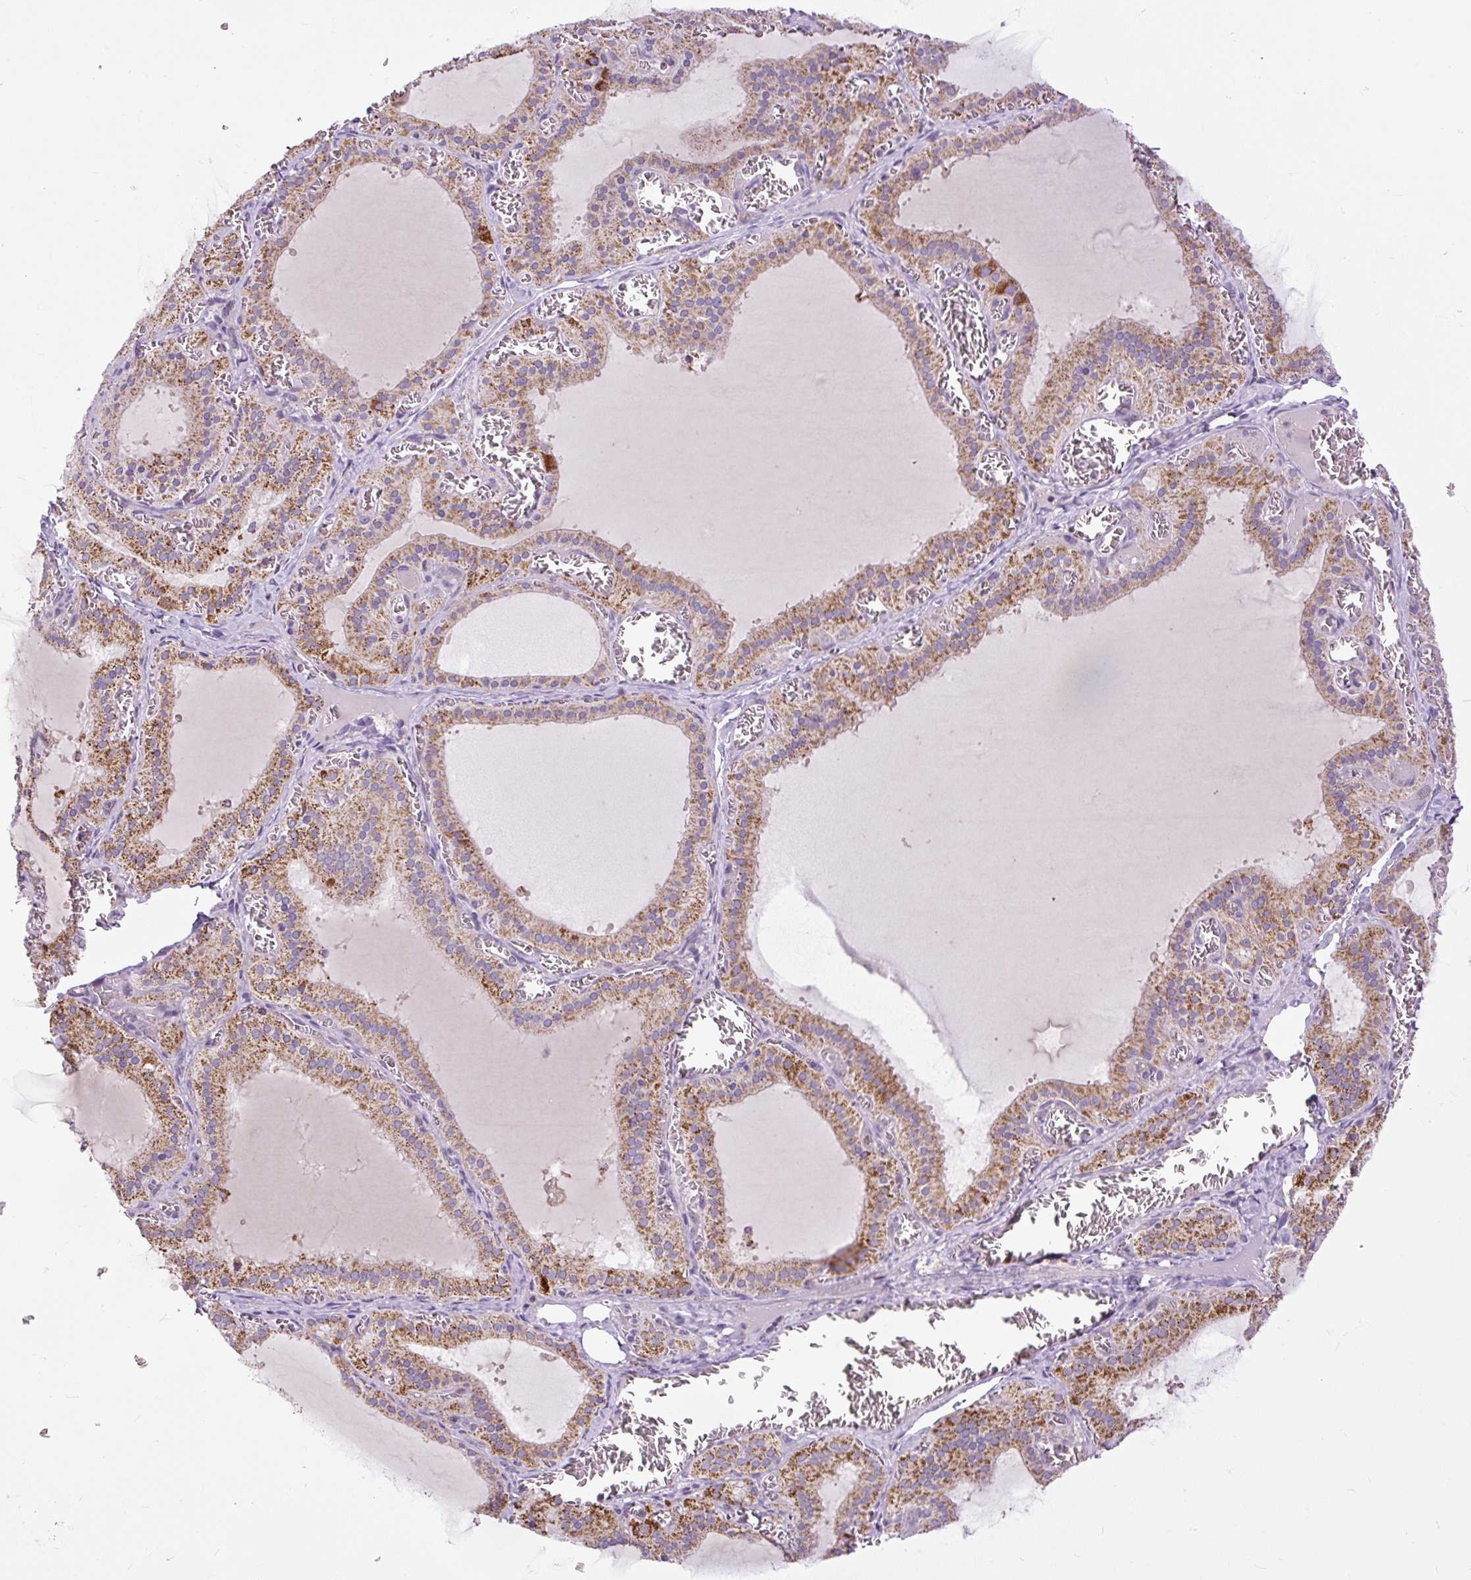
{"staining": {"intensity": "moderate", "quantity": ">75%", "location": "cytoplasmic/membranous"}, "tissue": "thyroid gland", "cell_type": "Glandular cells", "image_type": "normal", "snomed": [{"axis": "morphology", "description": "Normal tissue, NOS"}, {"axis": "topography", "description": "Thyroid gland"}], "caption": "An immunohistochemistry (IHC) image of normal tissue is shown. Protein staining in brown shows moderate cytoplasmic/membranous positivity in thyroid gland within glandular cells.", "gene": "TM2D3", "patient": {"sex": "female", "age": 30}}